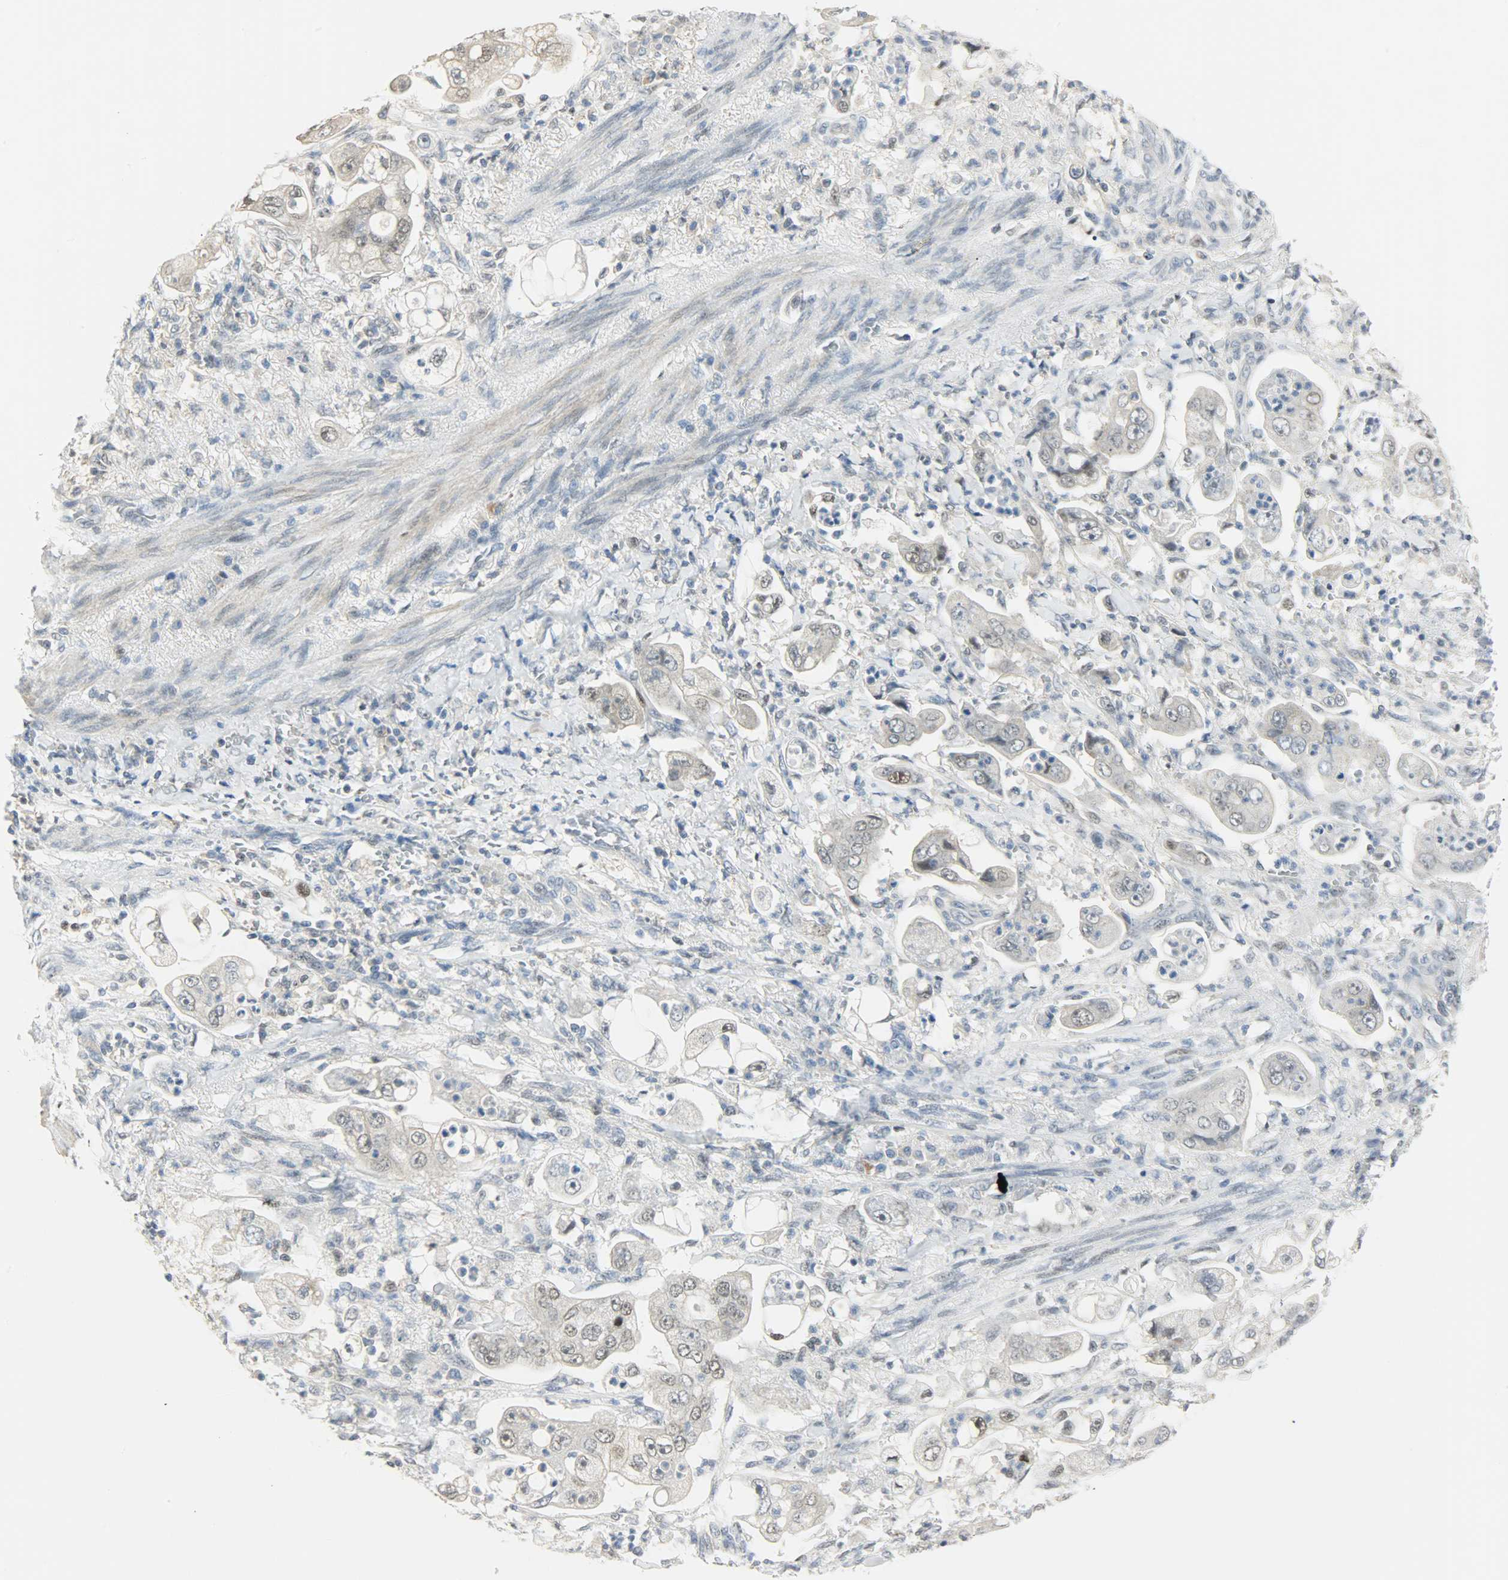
{"staining": {"intensity": "weak", "quantity": "<25%", "location": "nuclear"}, "tissue": "stomach cancer", "cell_type": "Tumor cells", "image_type": "cancer", "snomed": [{"axis": "morphology", "description": "Adenocarcinoma, NOS"}, {"axis": "topography", "description": "Stomach"}], "caption": "Stomach adenocarcinoma was stained to show a protein in brown. There is no significant positivity in tumor cells. (DAB IHC, high magnification).", "gene": "PPARG", "patient": {"sex": "male", "age": 62}}